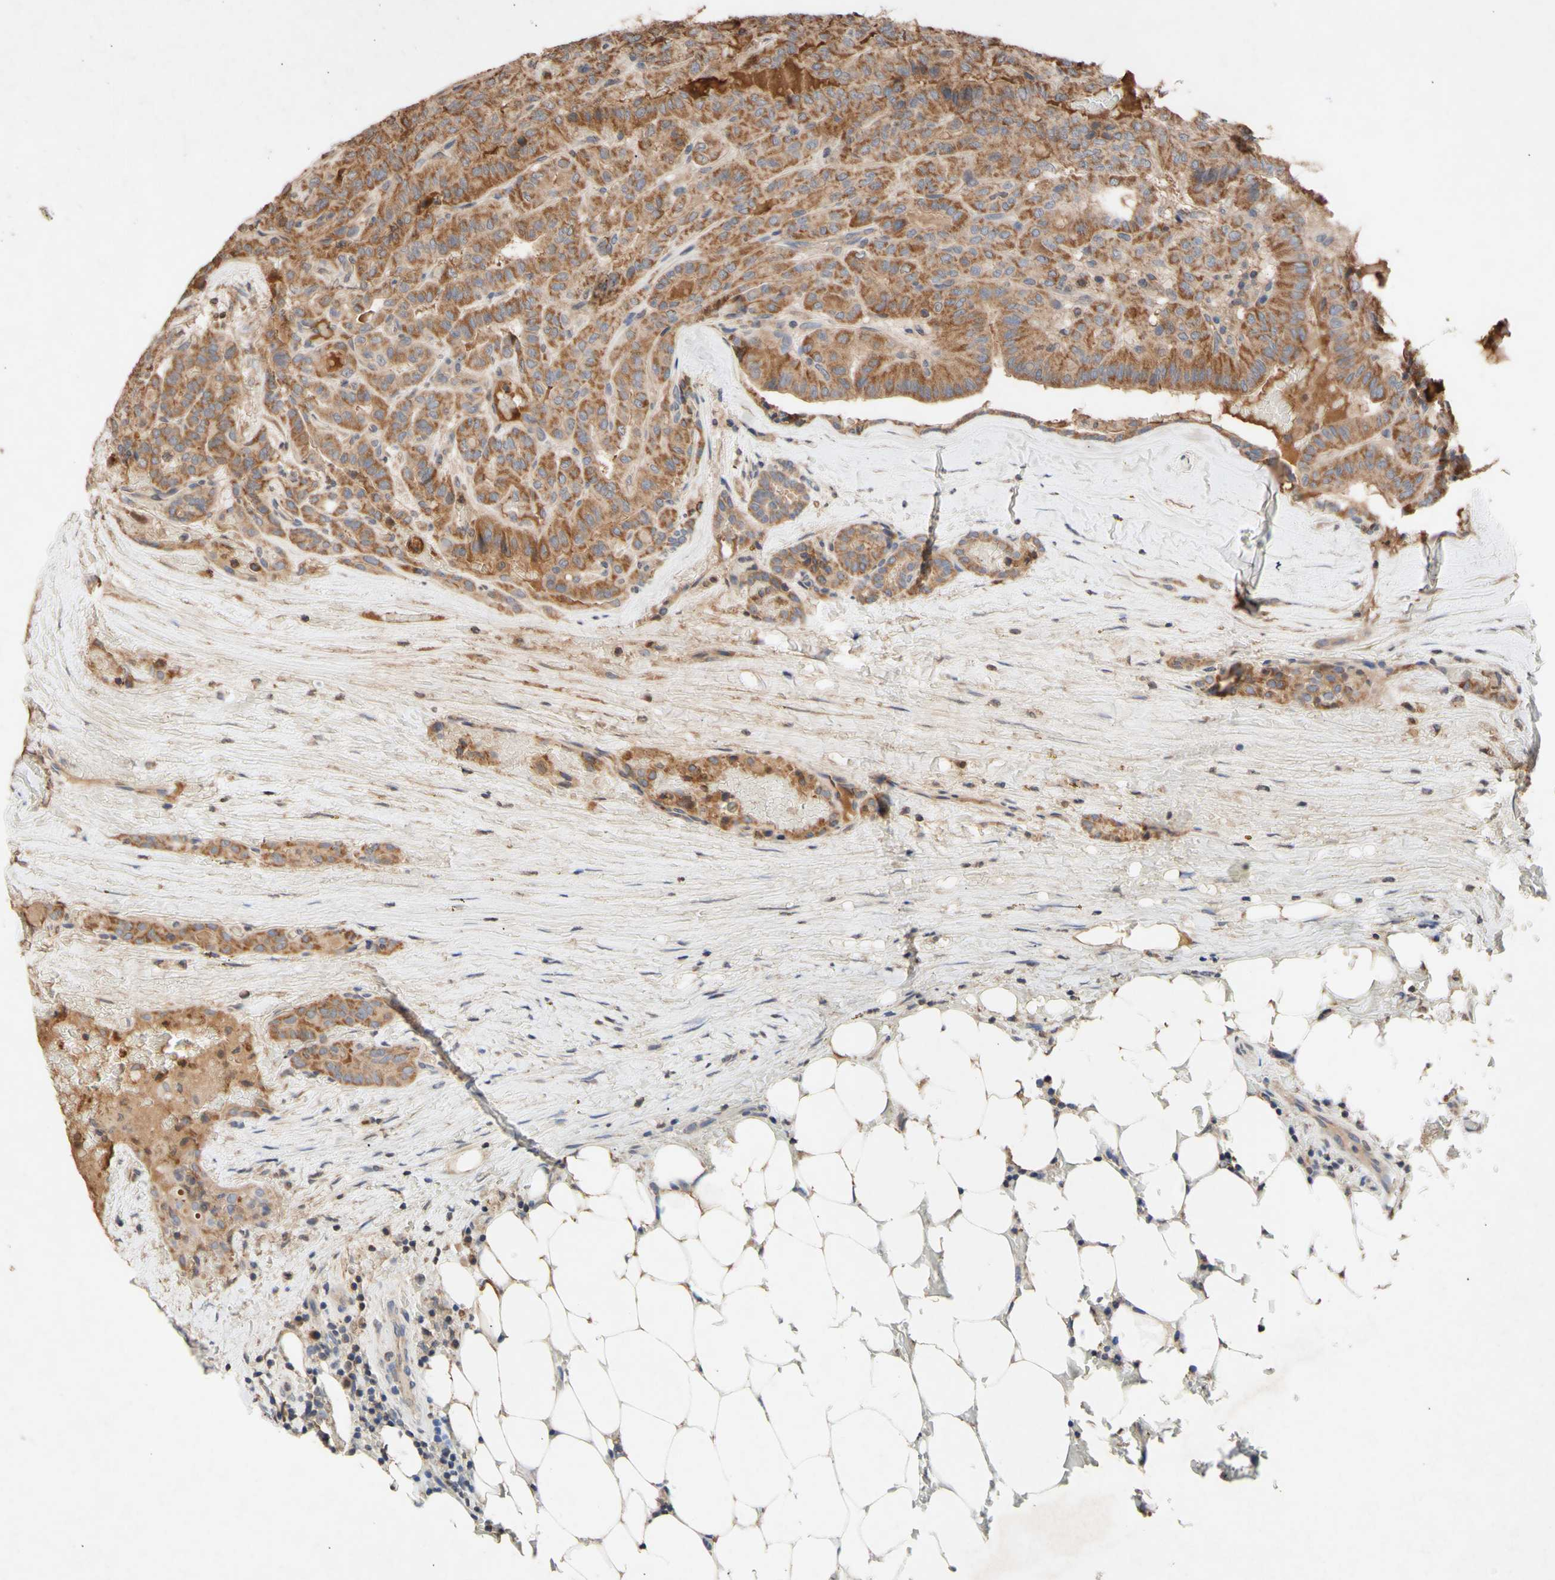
{"staining": {"intensity": "moderate", "quantity": ">75%", "location": "cytoplasmic/membranous"}, "tissue": "head and neck cancer", "cell_type": "Tumor cells", "image_type": "cancer", "snomed": [{"axis": "morphology", "description": "Squamous cell carcinoma, NOS"}, {"axis": "topography", "description": "Oral tissue"}, {"axis": "topography", "description": "Head-Neck"}], "caption": "A high-resolution photomicrograph shows immunohistochemistry staining of squamous cell carcinoma (head and neck), which demonstrates moderate cytoplasmic/membranous positivity in about >75% of tumor cells.", "gene": "NECTIN3", "patient": {"sex": "female", "age": 50}}